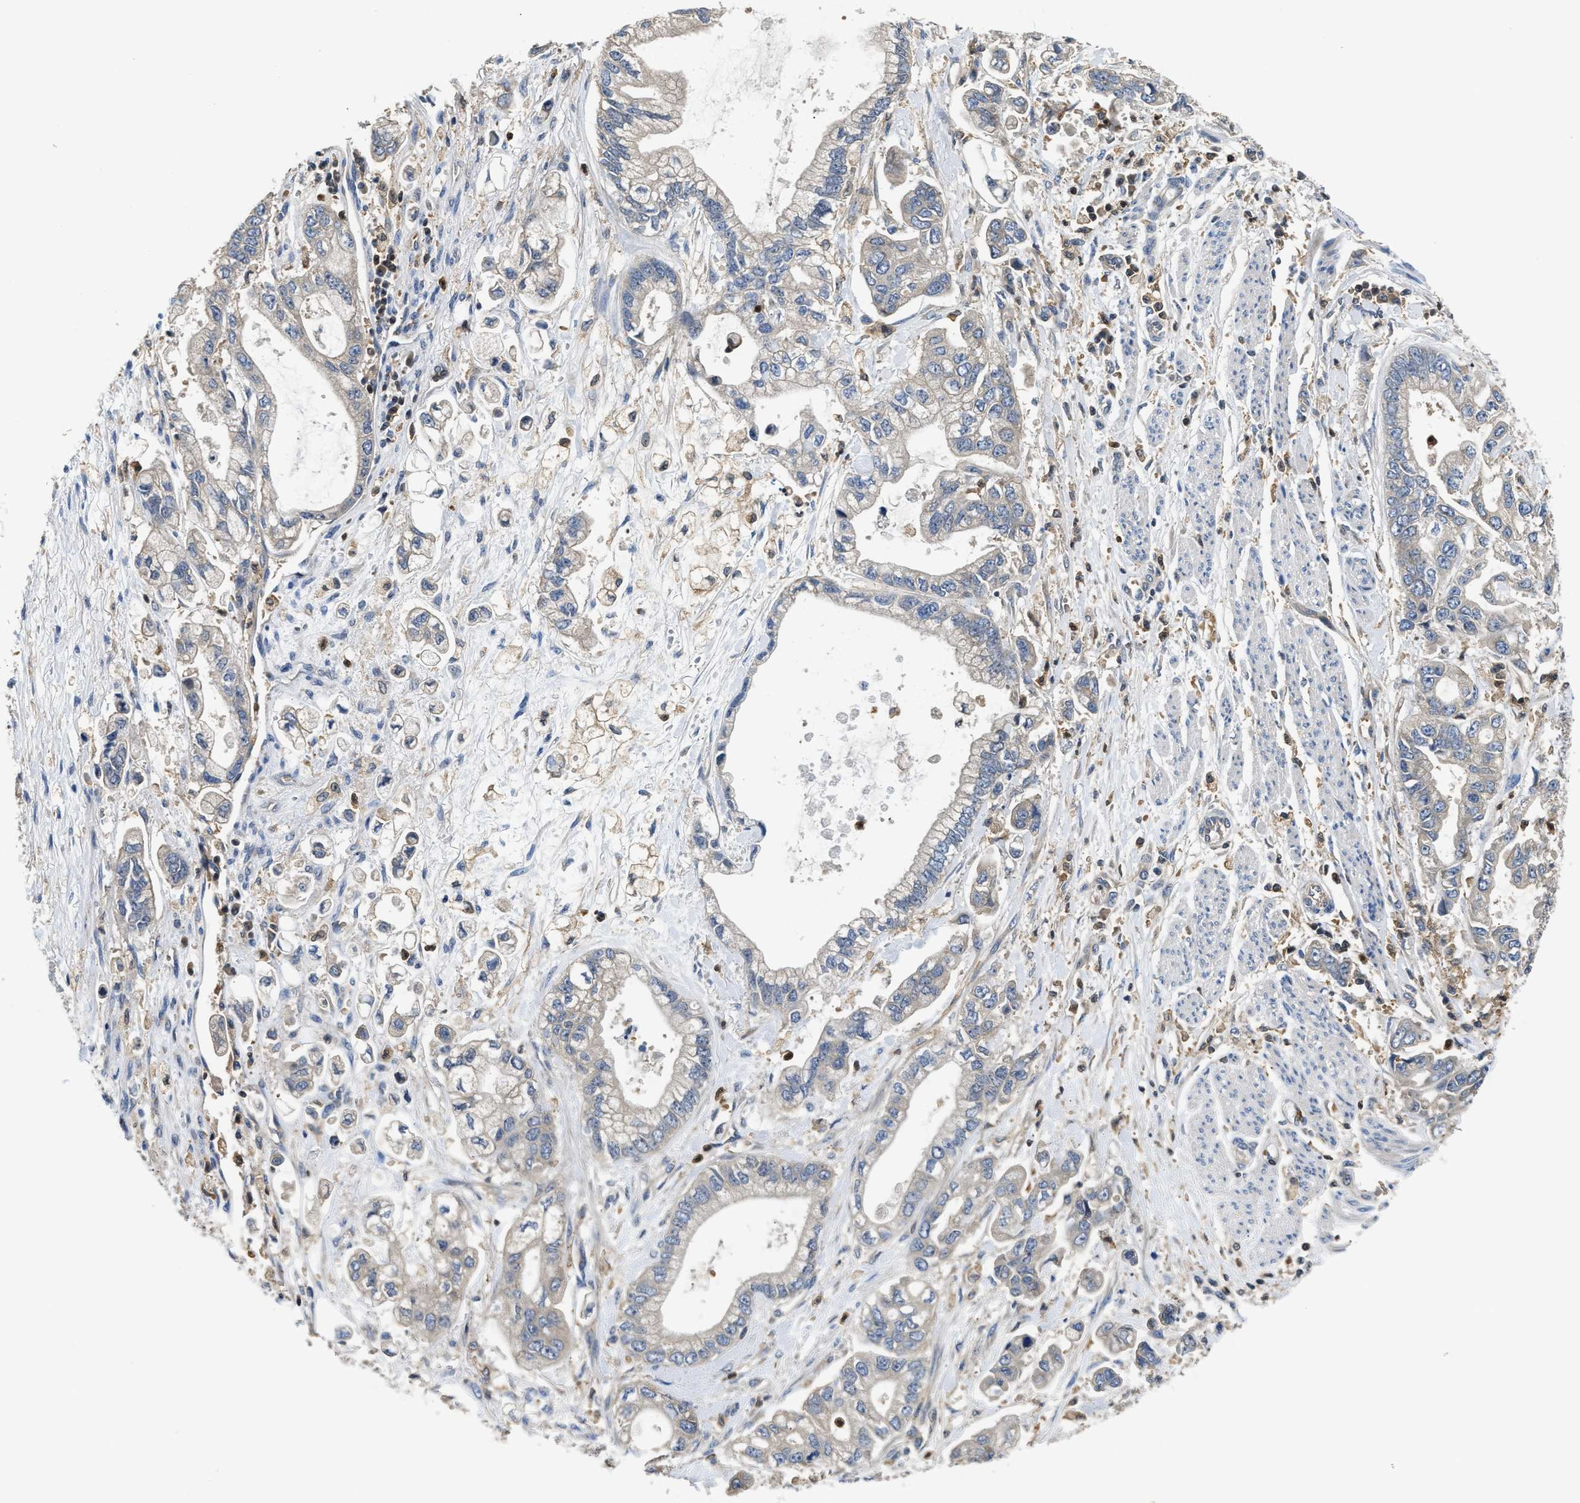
{"staining": {"intensity": "negative", "quantity": "none", "location": "none"}, "tissue": "stomach cancer", "cell_type": "Tumor cells", "image_type": "cancer", "snomed": [{"axis": "morphology", "description": "Normal tissue, NOS"}, {"axis": "morphology", "description": "Adenocarcinoma, NOS"}, {"axis": "topography", "description": "Stomach"}], "caption": "Stomach cancer stained for a protein using immunohistochemistry (IHC) reveals no positivity tumor cells.", "gene": "OSTF1", "patient": {"sex": "male", "age": 62}}